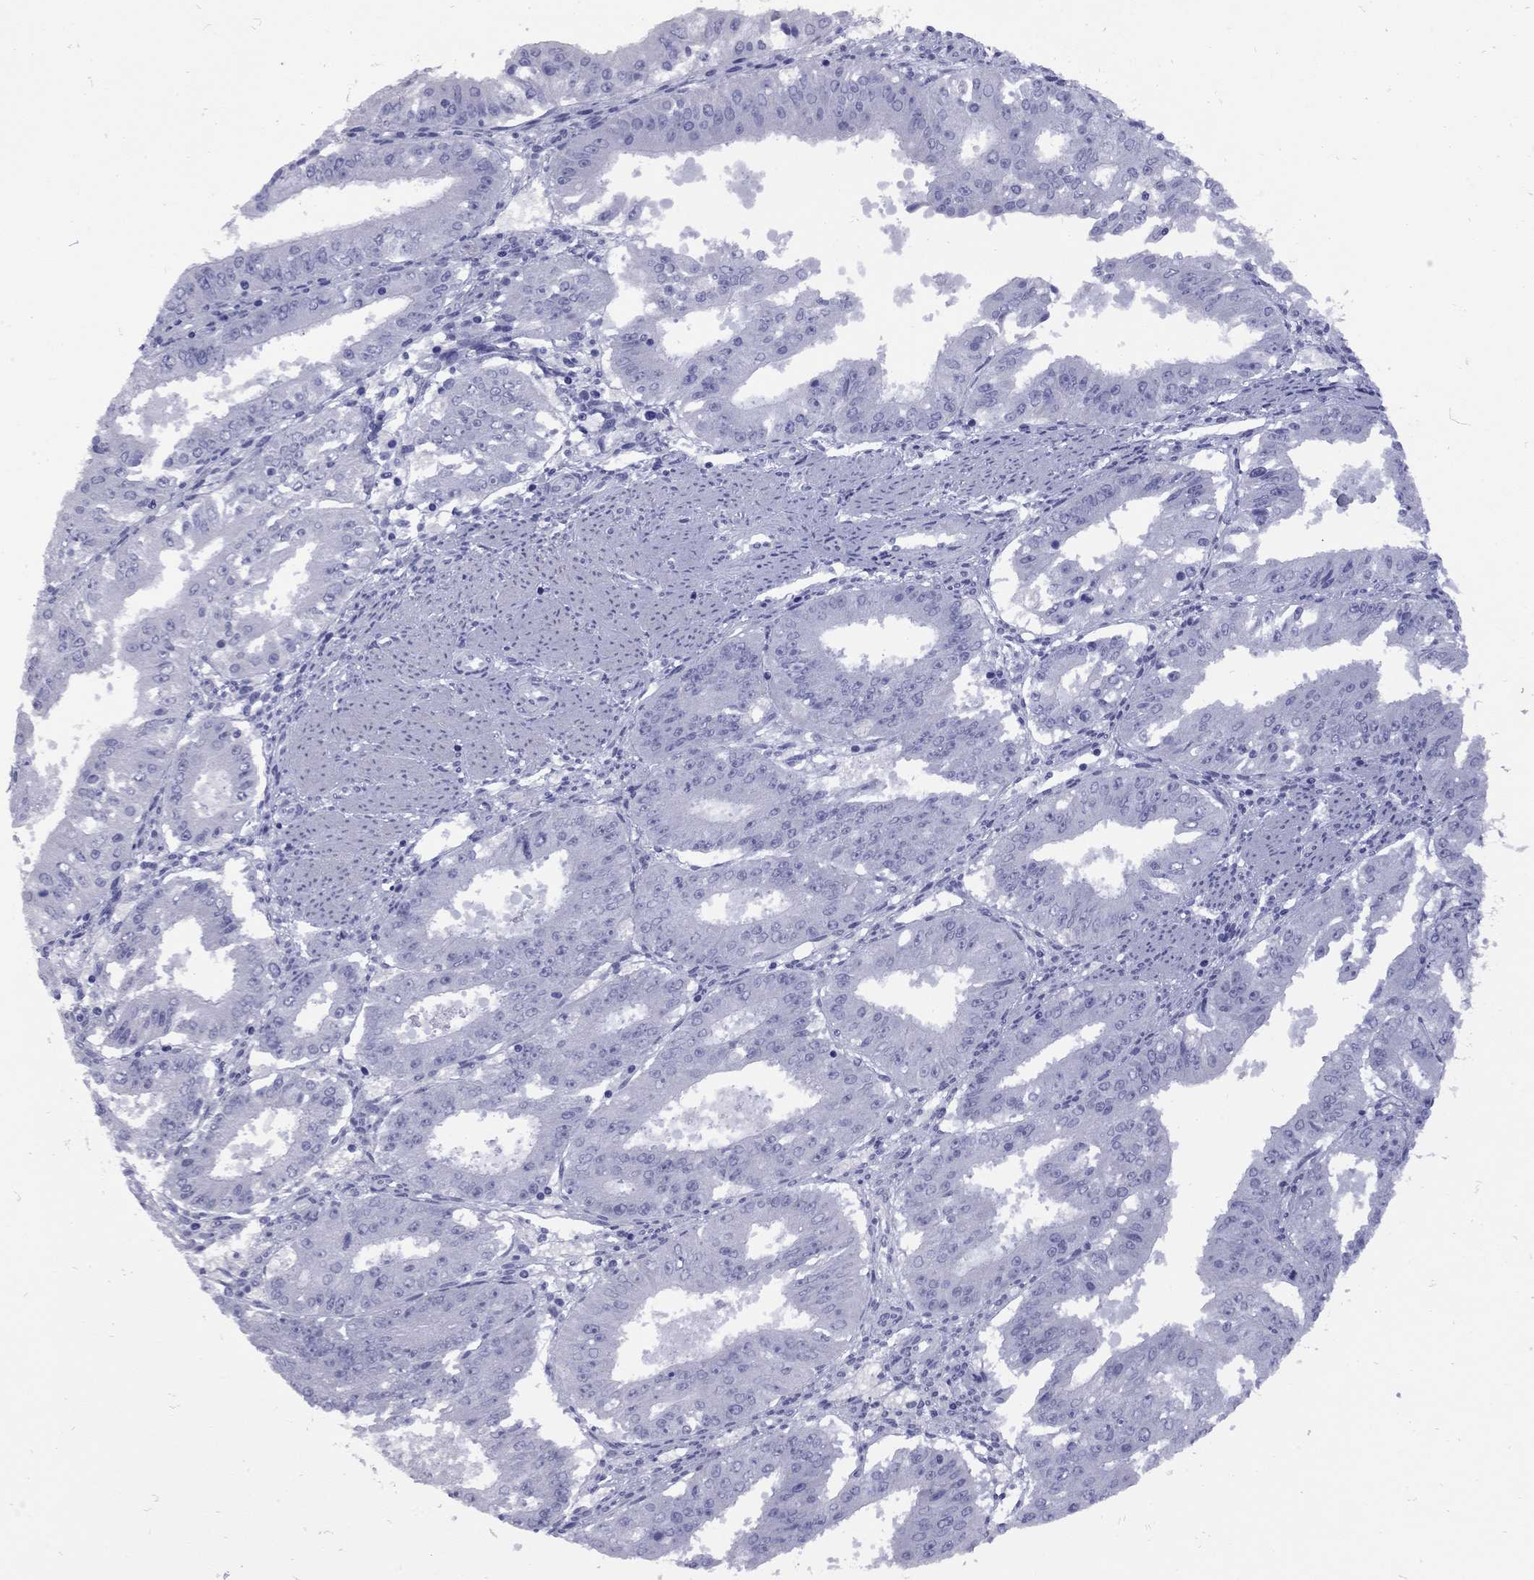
{"staining": {"intensity": "negative", "quantity": "none", "location": "none"}, "tissue": "ovarian cancer", "cell_type": "Tumor cells", "image_type": "cancer", "snomed": [{"axis": "morphology", "description": "Carcinoma, endometroid"}, {"axis": "topography", "description": "Ovary"}], "caption": "The image shows no staining of tumor cells in ovarian endometroid carcinoma. (DAB IHC visualized using brightfield microscopy, high magnification).", "gene": "EPPIN", "patient": {"sex": "female", "age": 42}}